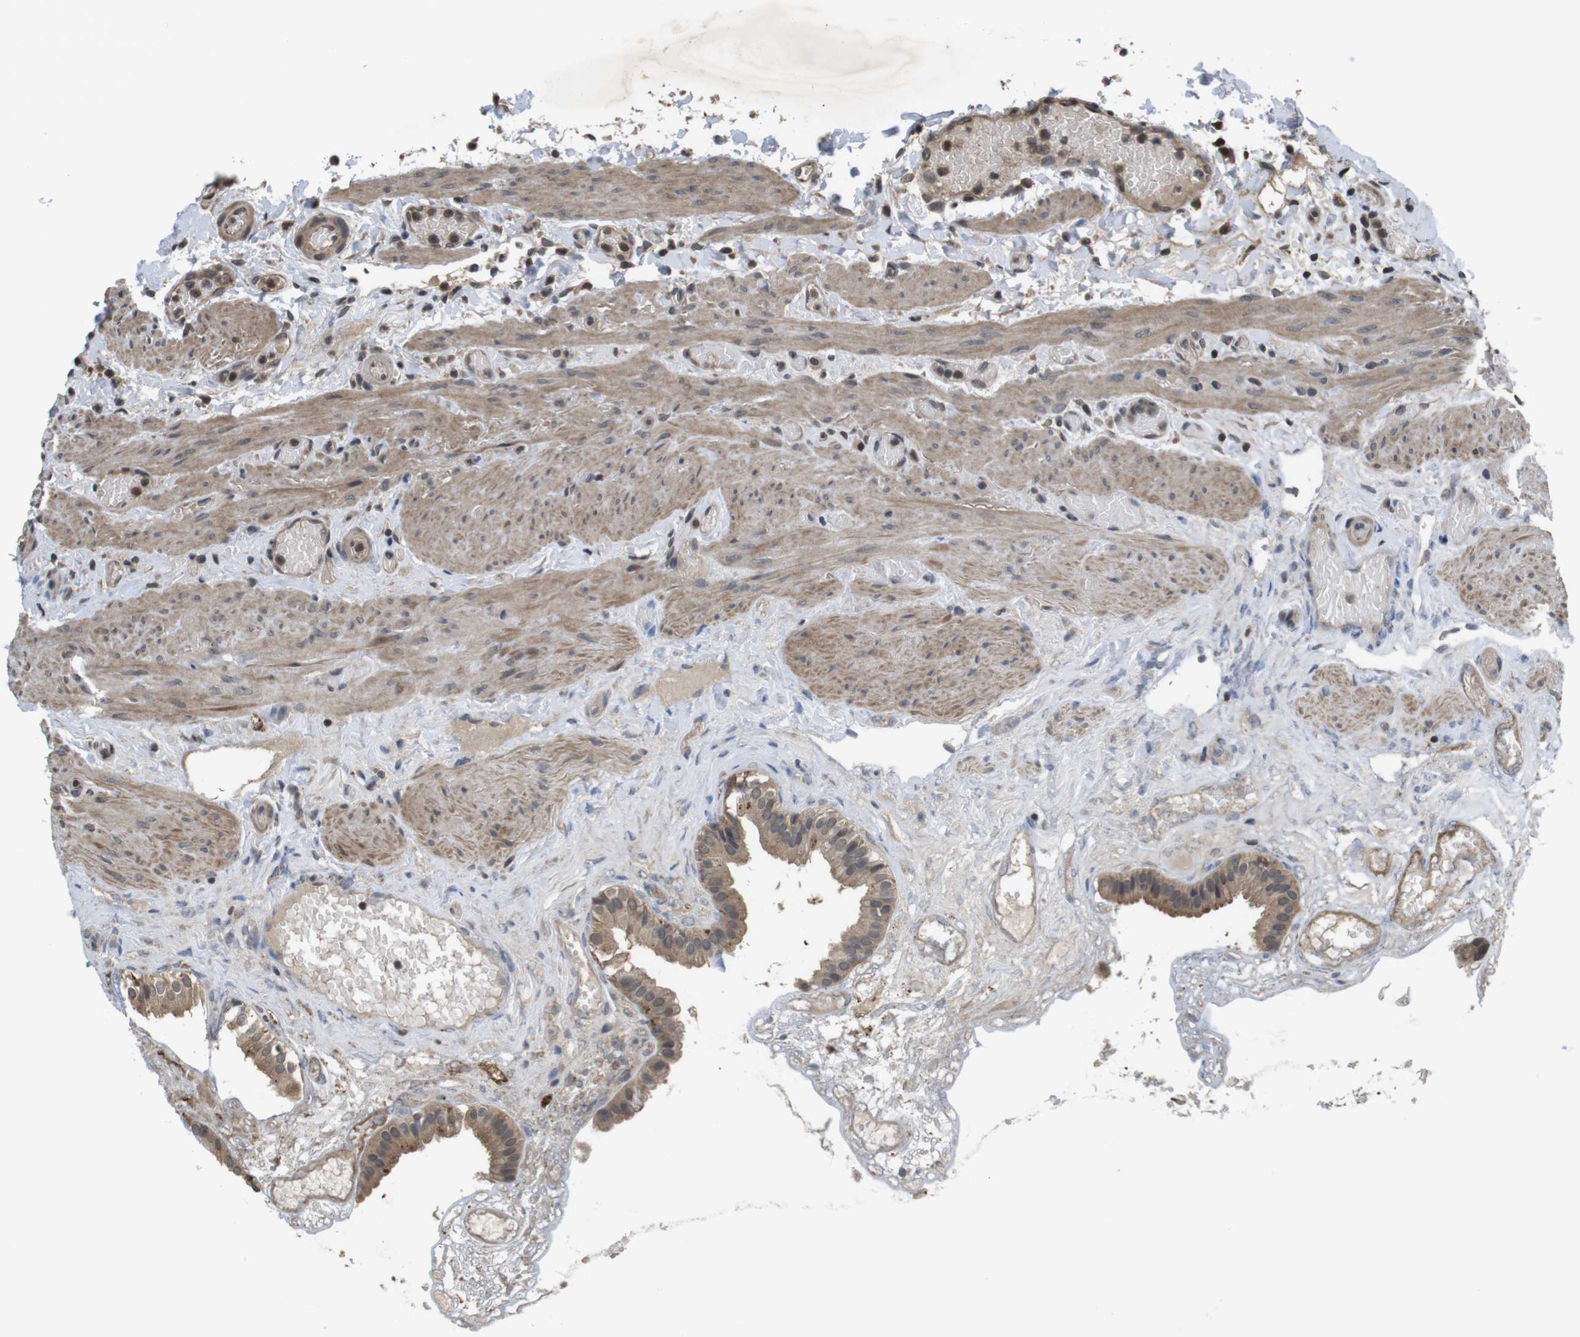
{"staining": {"intensity": "moderate", "quantity": ">75%", "location": "cytoplasmic/membranous"}, "tissue": "gallbladder", "cell_type": "Glandular cells", "image_type": "normal", "snomed": [{"axis": "morphology", "description": "Normal tissue, NOS"}, {"axis": "topography", "description": "Gallbladder"}], "caption": "Moderate cytoplasmic/membranous protein positivity is appreciated in approximately >75% of glandular cells in gallbladder.", "gene": "FZD10", "patient": {"sex": "female", "age": 26}}